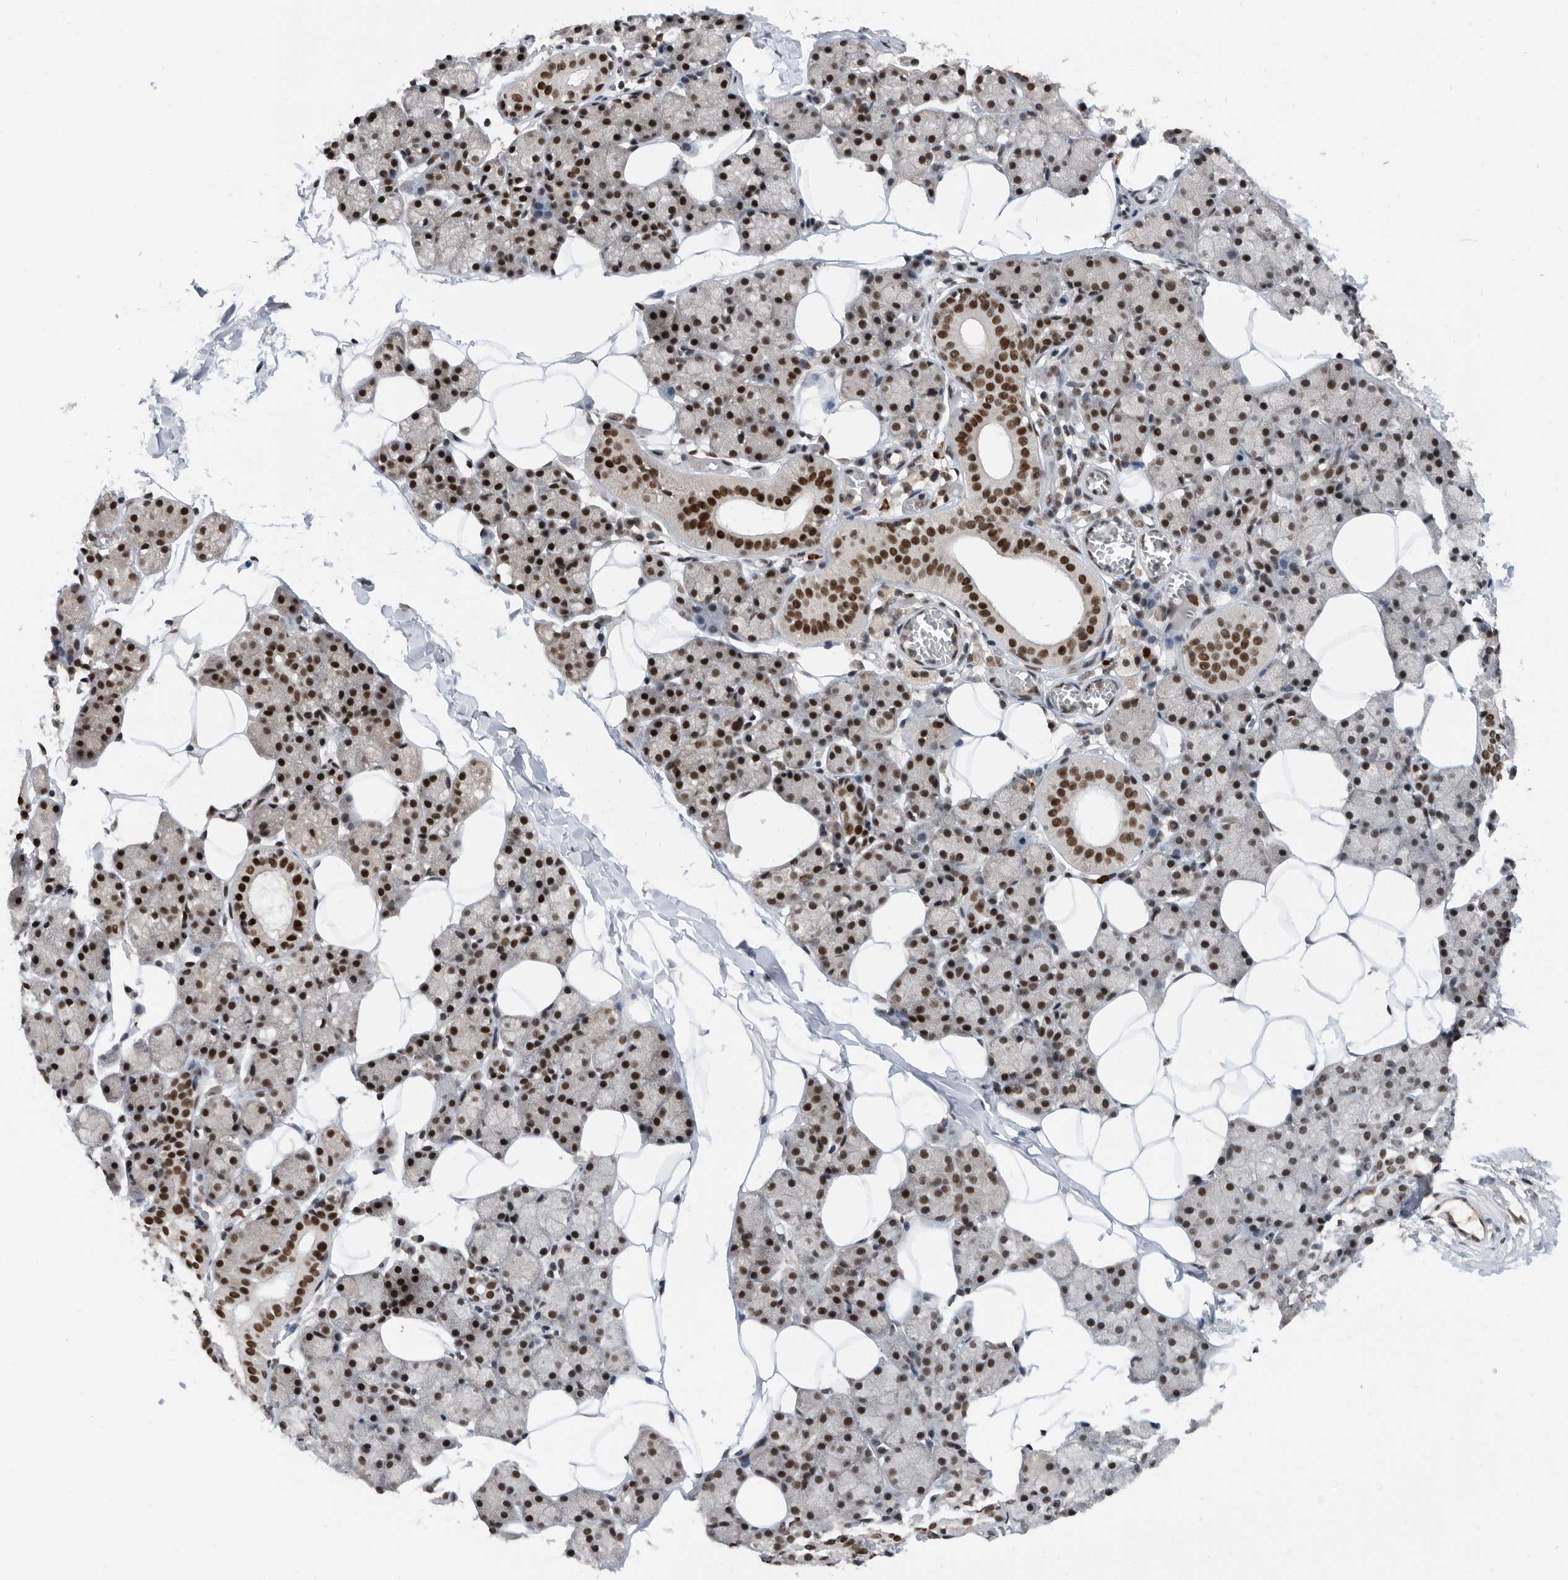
{"staining": {"intensity": "strong", "quantity": "25%-75%", "location": "nuclear"}, "tissue": "salivary gland", "cell_type": "Glandular cells", "image_type": "normal", "snomed": [{"axis": "morphology", "description": "Normal tissue, NOS"}, {"axis": "topography", "description": "Salivary gland"}], "caption": "Glandular cells exhibit high levels of strong nuclear positivity in approximately 25%-75% of cells in normal salivary gland.", "gene": "ZNF260", "patient": {"sex": "female", "age": 33}}